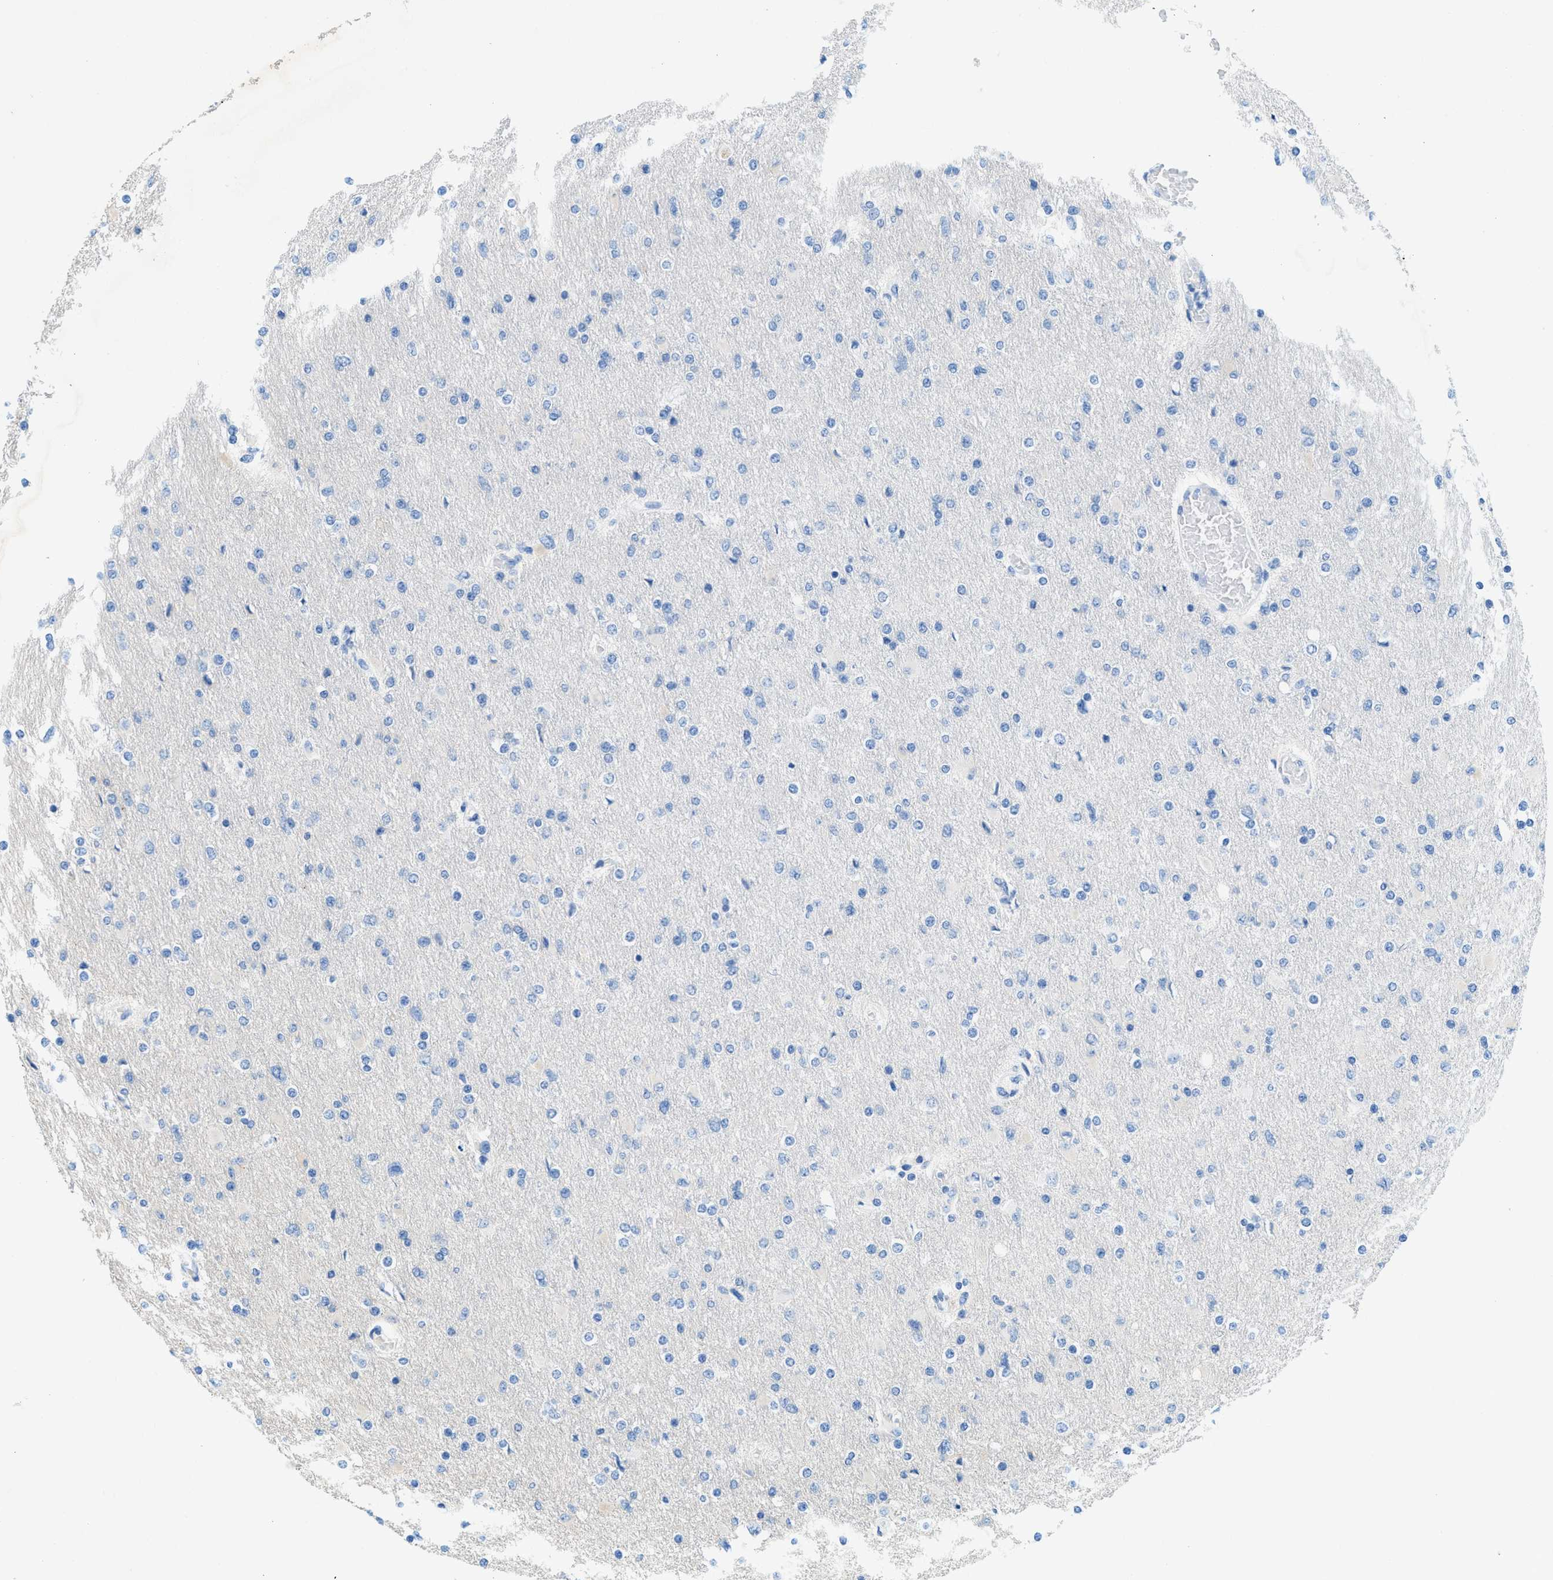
{"staining": {"intensity": "negative", "quantity": "none", "location": "none"}, "tissue": "glioma", "cell_type": "Tumor cells", "image_type": "cancer", "snomed": [{"axis": "morphology", "description": "Glioma, malignant, High grade"}, {"axis": "topography", "description": "Cerebral cortex"}], "caption": "Tumor cells are negative for protein expression in human malignant glioma (high-grade).", "gene": "TMEM248", "patient": {"sex": "female", "age": 36}}